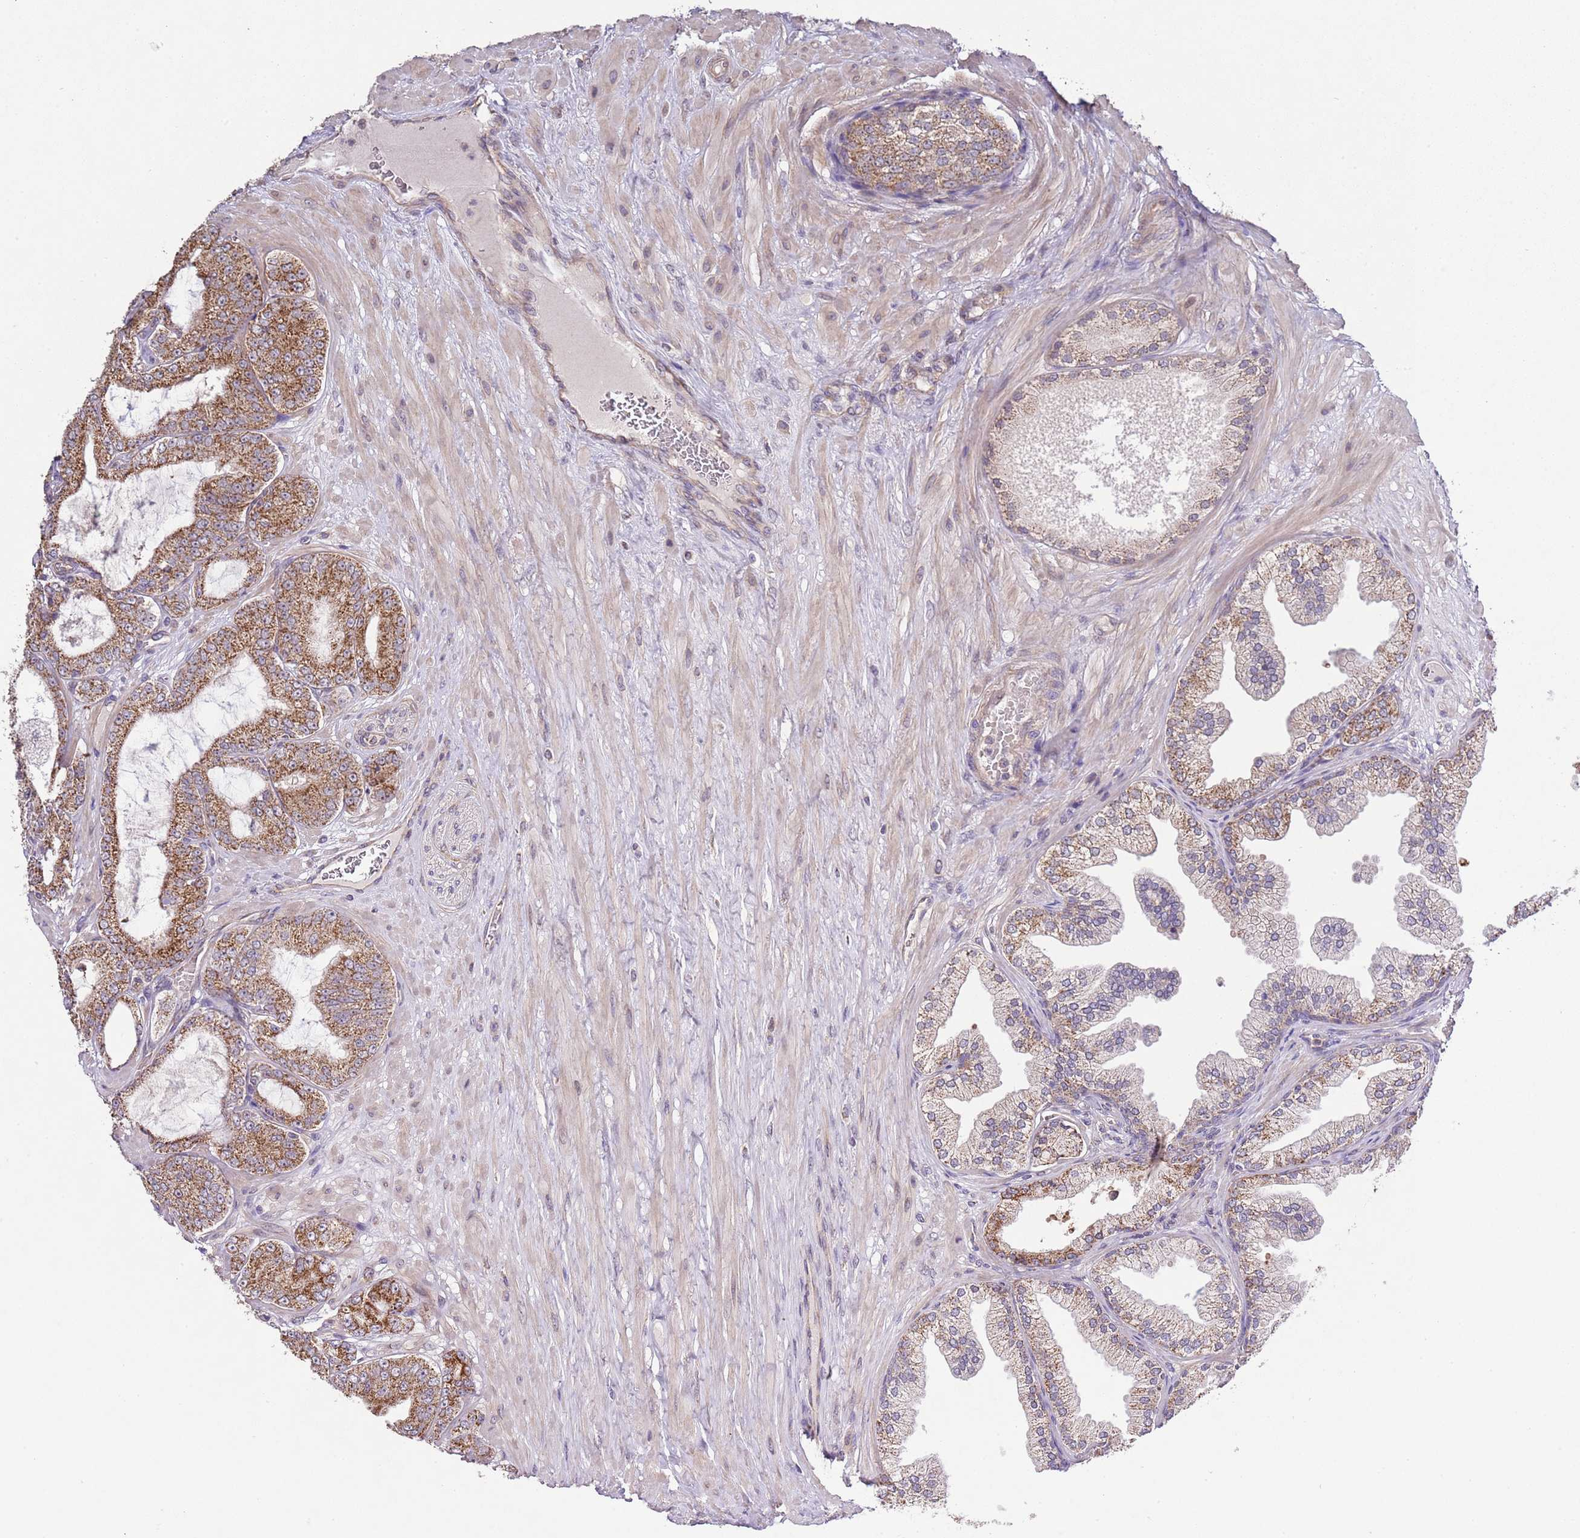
{"staining": {"intensity": "moderate", "quantity": ">75%", "location": "cytoplasmic/membranous"}, "tissue": "prostate cancer", "cell_type": "Tumor cells", "image_type": "cancer", "snomed": [{"axis": "morphology", "description": "Adenocarcinoma, Low grade"}, {"axis": "topography", "description": "Prostate"}], "caption": "Immunohistochemical staining of human prostate adenocarcinoma (low-grade) demonstrates moderate cytoplasmic/membranous protein staining in approximately >75% of tumor cells.", "gene": "IVD", "patient": {"sex": "male", "age": 63}}